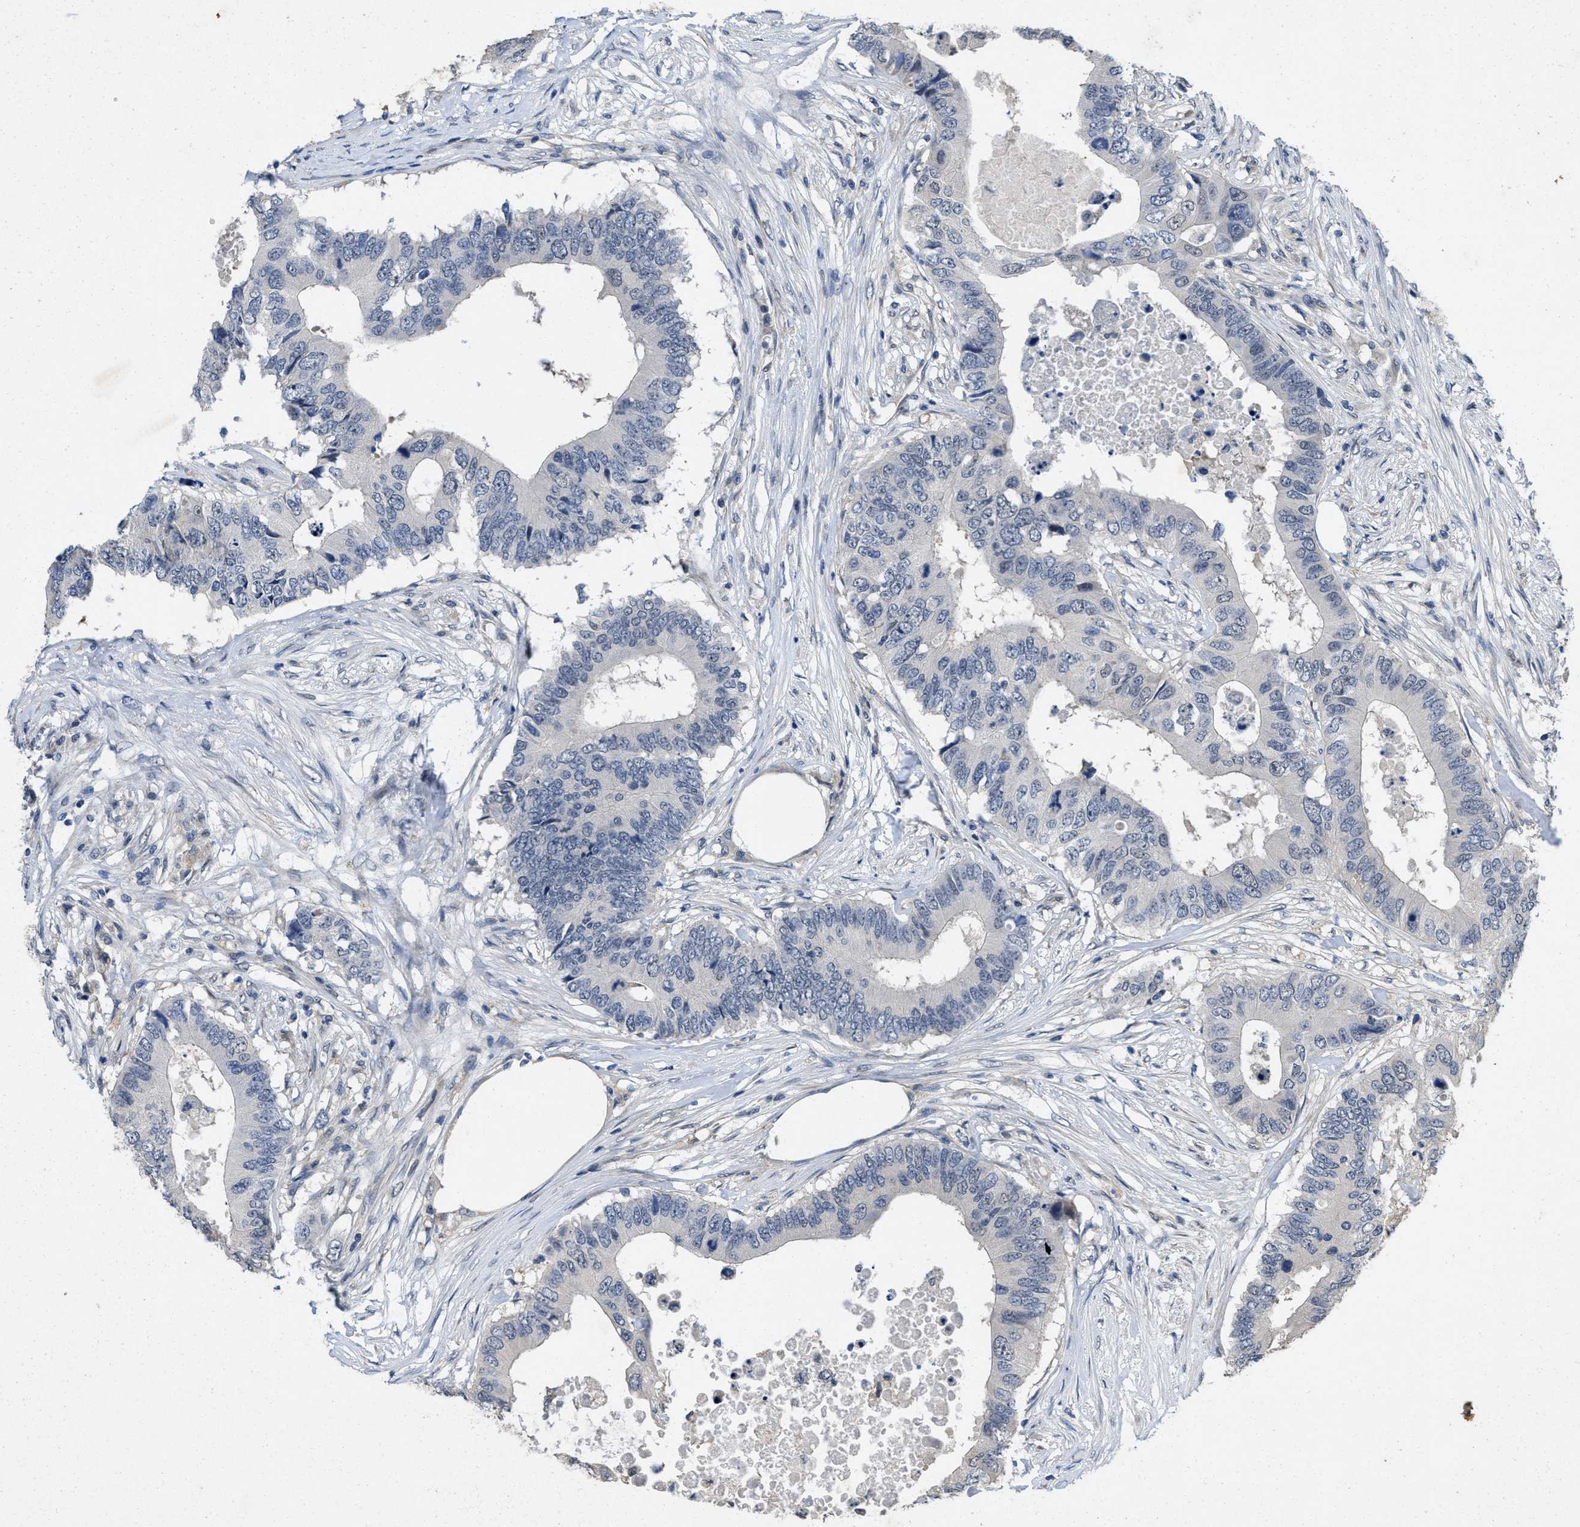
{"staining": {"intensity": "negative", "quantity": "none", "location": "none"}, "tissue": "colorectal cancer", "cell_type": "Tumor cells", "image_type": "cancer", "snomed": [{"axis": "morphology", "description": "Adenocarcinoma, NOS"}, {"axis": "topography", "description": "Colon"}], "caption": "A histopathology image of colorectal cancer (adenocarcinoma) stained for a protein demonstrates no brown staining in tumor cells.", "gene": "PAPOLG", "patient": {"sex": "male", "age": 71}}